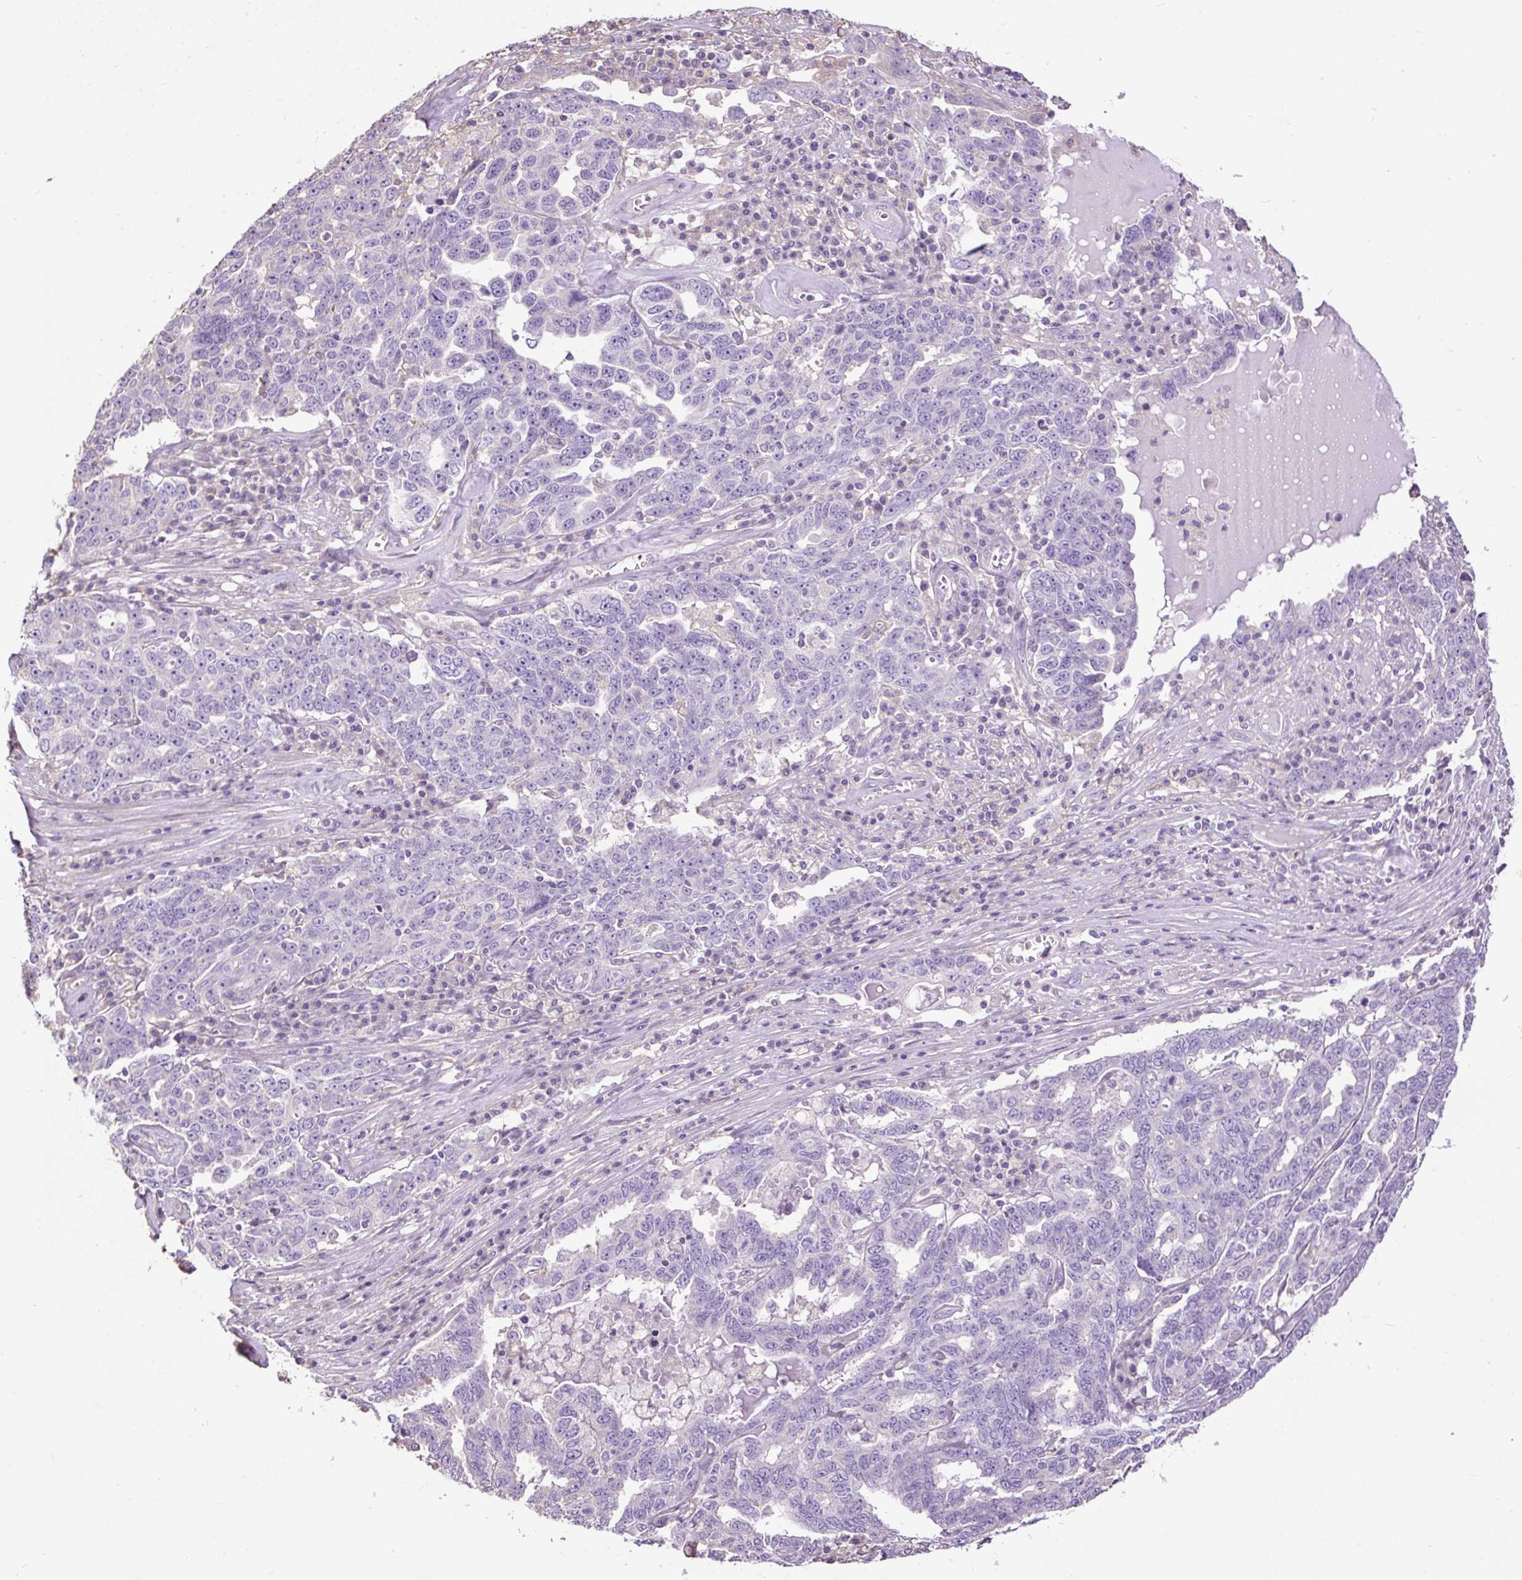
{"staining": {"intensity": "negative", "quantity": "none", "location": "none"}, "tissue": "ovarian cancer", "cell_type": "Tumor cells", "image_type": "cancer", "snomed": [{"axis": "morphology", "description": "Carcinoma, endometroid"}, {"axis": "topography", "description": "Ovary"}], "caption": "Ovarian endometroid carcinoma stained for a protein using immunohistochemistry (IHC) shows no positivity tumor cells.", "gene": "PDIA2", "patient": {"sex": "female", "age": 62}}